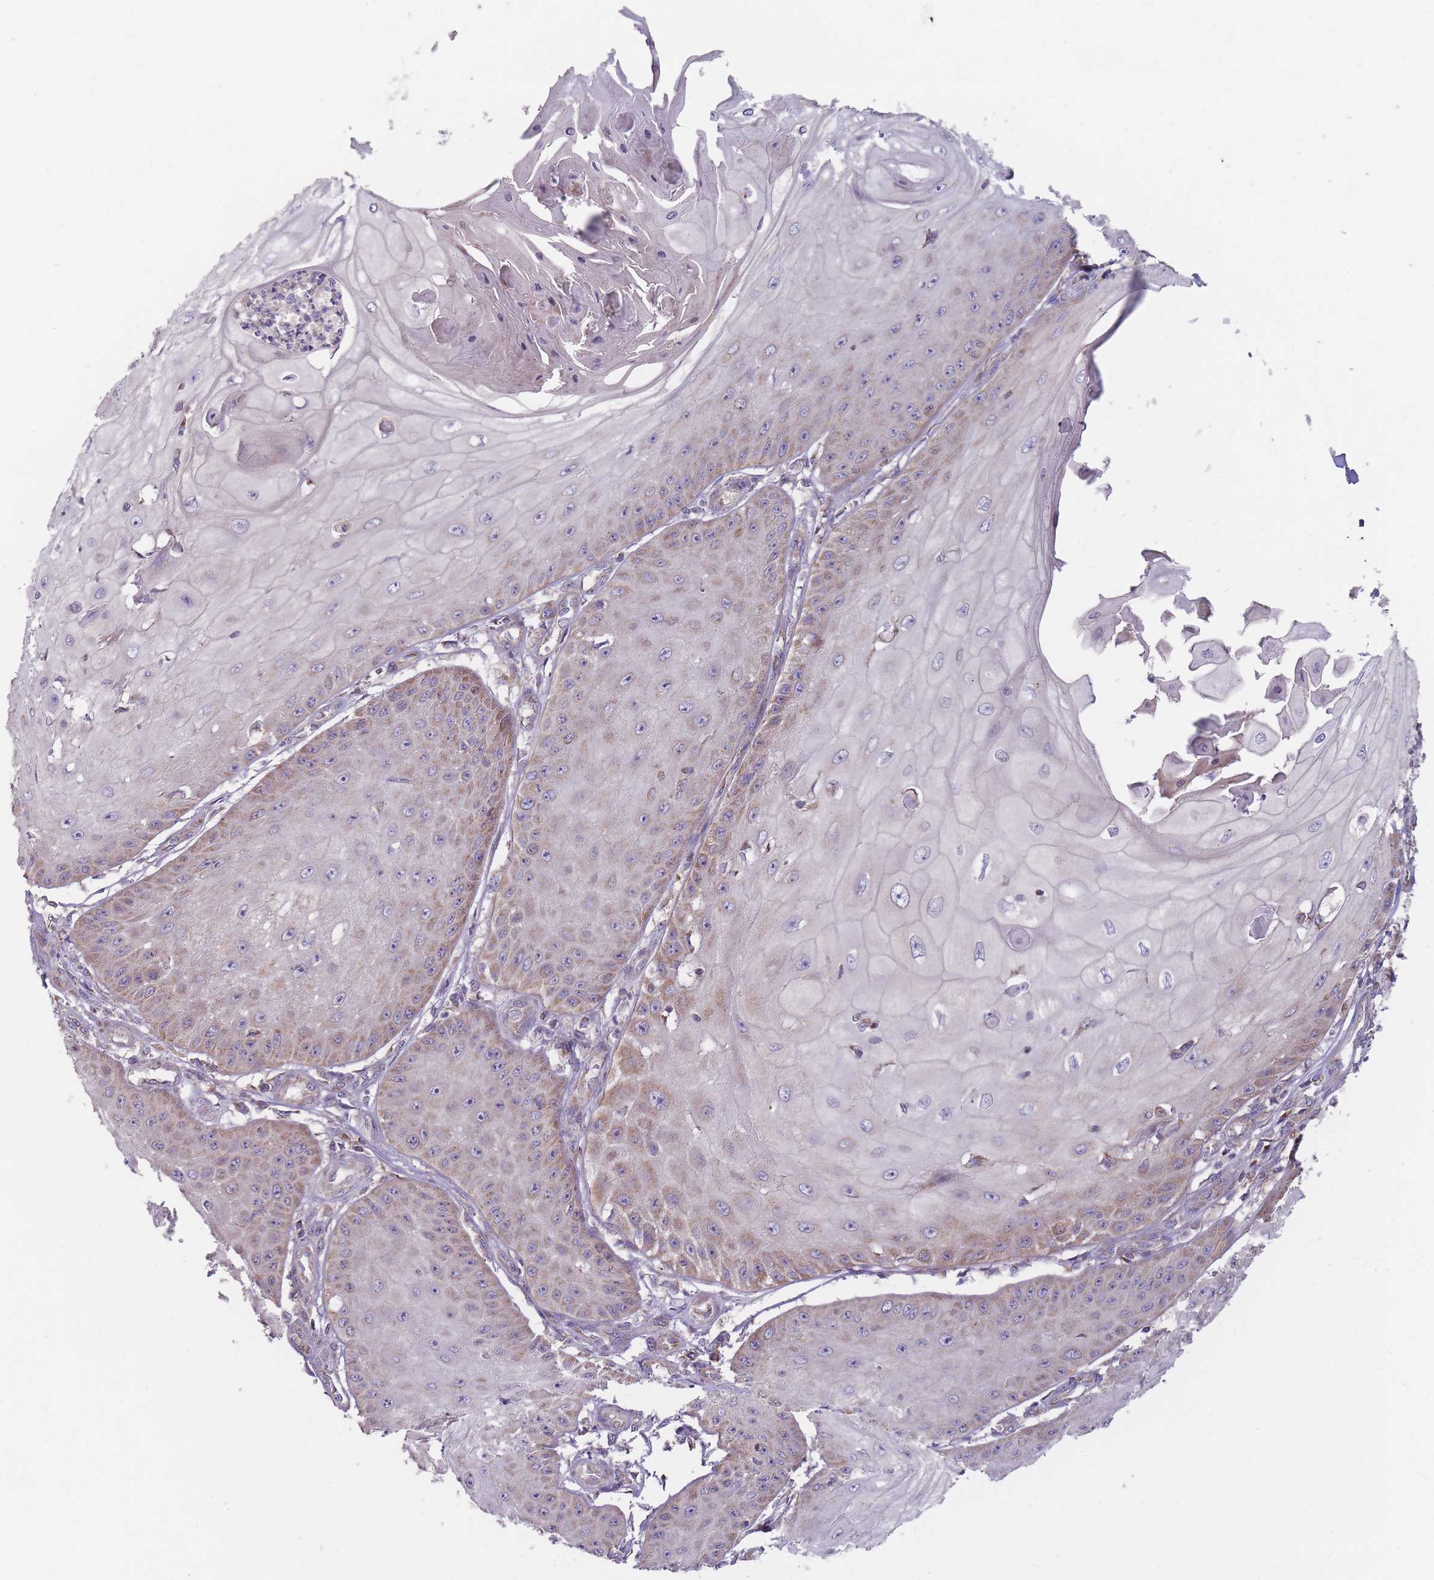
{"staining": {"intensity": "weak", "quantity": "25%-75%", "location": "cytoplasmic/membranous"}, "tissue": "skin cancer", "cell_type": "Tumor cells", "image_type": "cancer", "snomed": [{"axis": "morphology", "description": "Squamous cell carcinoma, NOS"}, {"axis": "topography", "description": "Skin"}], "caption": "Protein analysis of skin squamous cell carcinoma tissue displays weak cytoplasmic/membranous positivity in about 25%-75% of tumor cells.", "gene": "NDUFA9", "patient": {"sex": "male", "age": 70}}